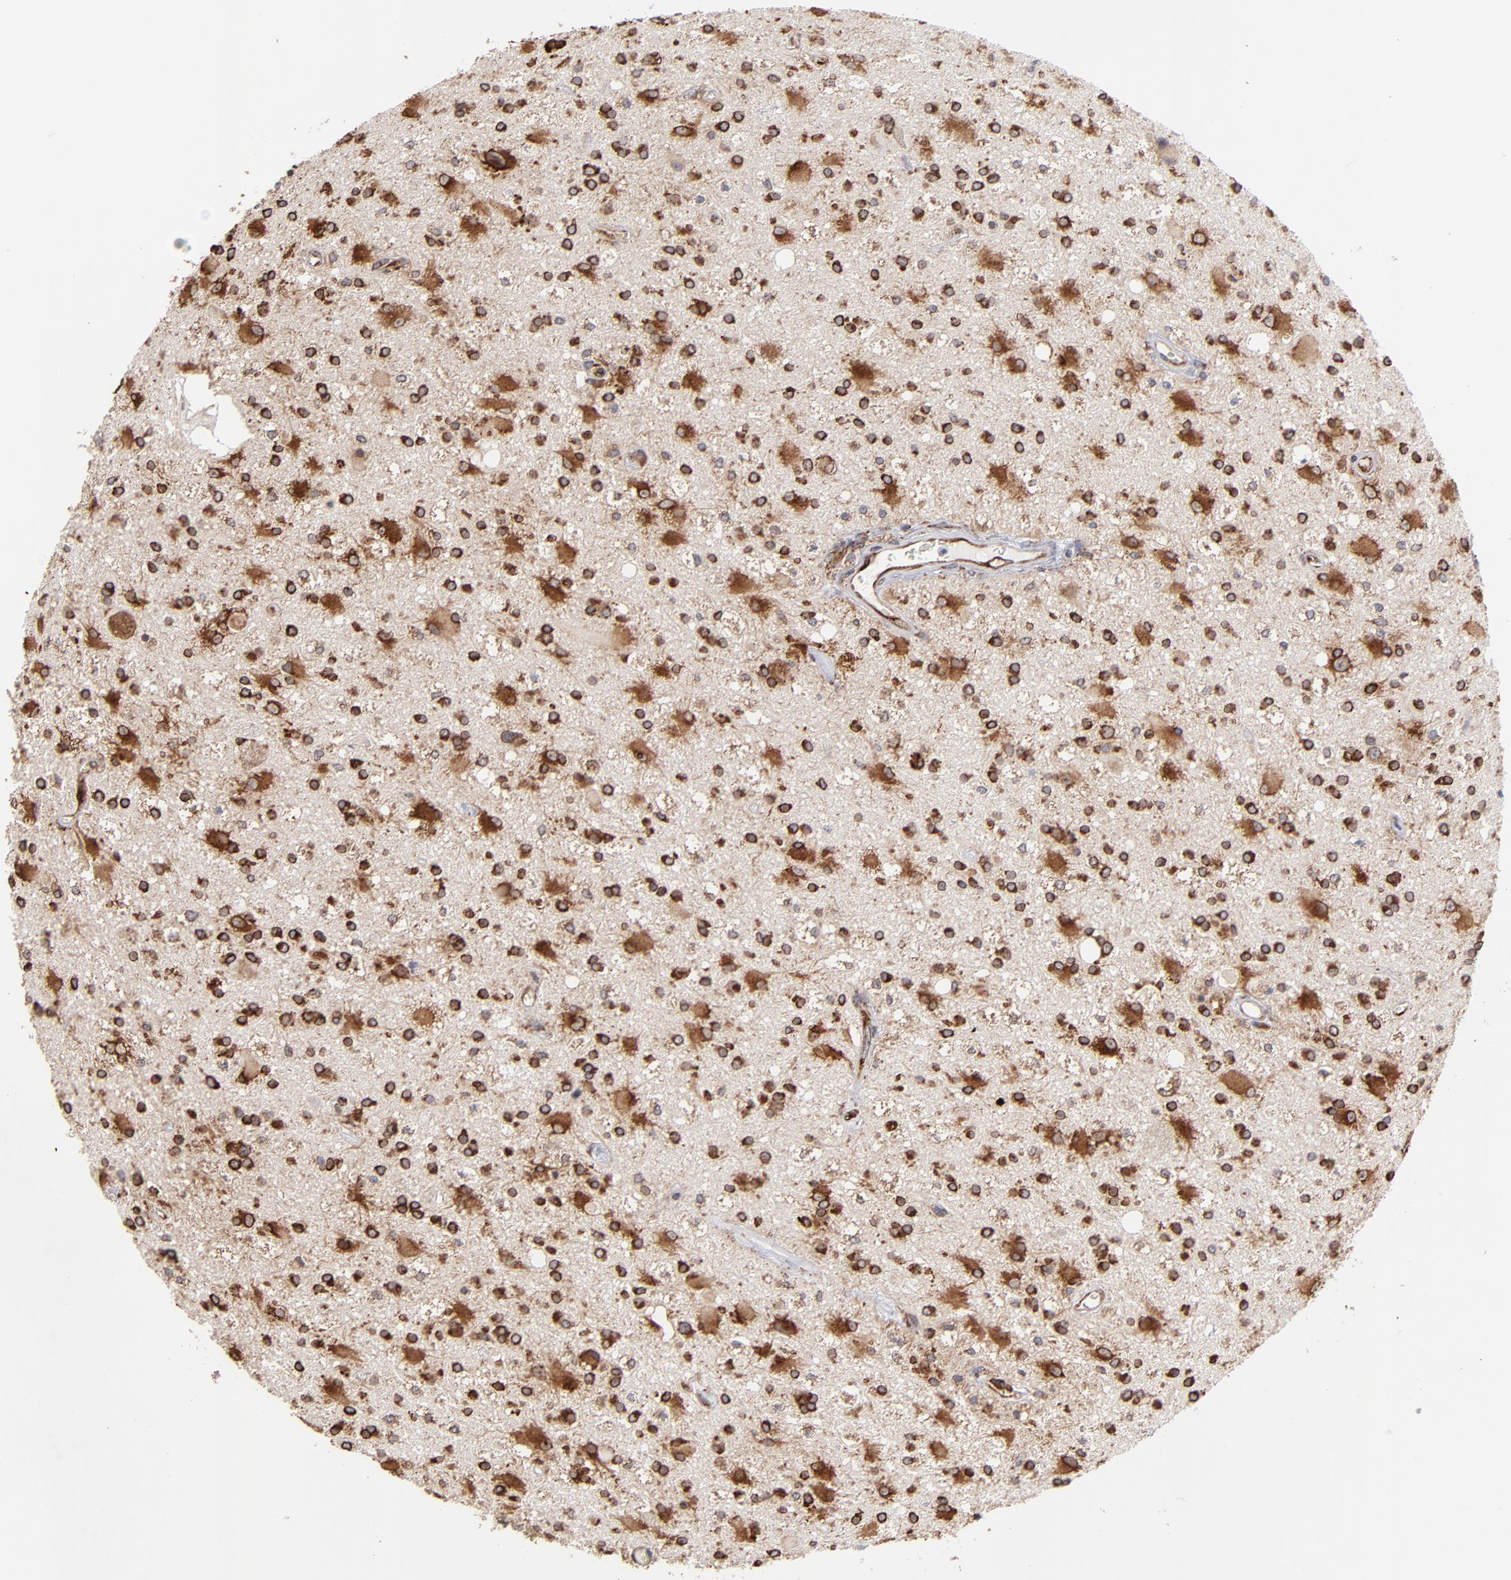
{"staining": {"intensity": "strong", "quantity": ">75%", "location": "cytoplasmic/membranous"}, "tissue": "glioma", "cell_type": "Tumor cells", "image_type": "cancer", "snomed": [{"axis": "morphology", "description": "Glioma, malignant, Low grade"}, {"axis": "topography", "description": "Brain"}], "caption": "IHC (DAB (3,3'-diaminobenzidine)) staining of glioma reveals strong cytoplasmic/membranous protein expression in about >75% of tumor cells.", "gene": "KTN1", "patient": {"sex": "male", "age": 58}}